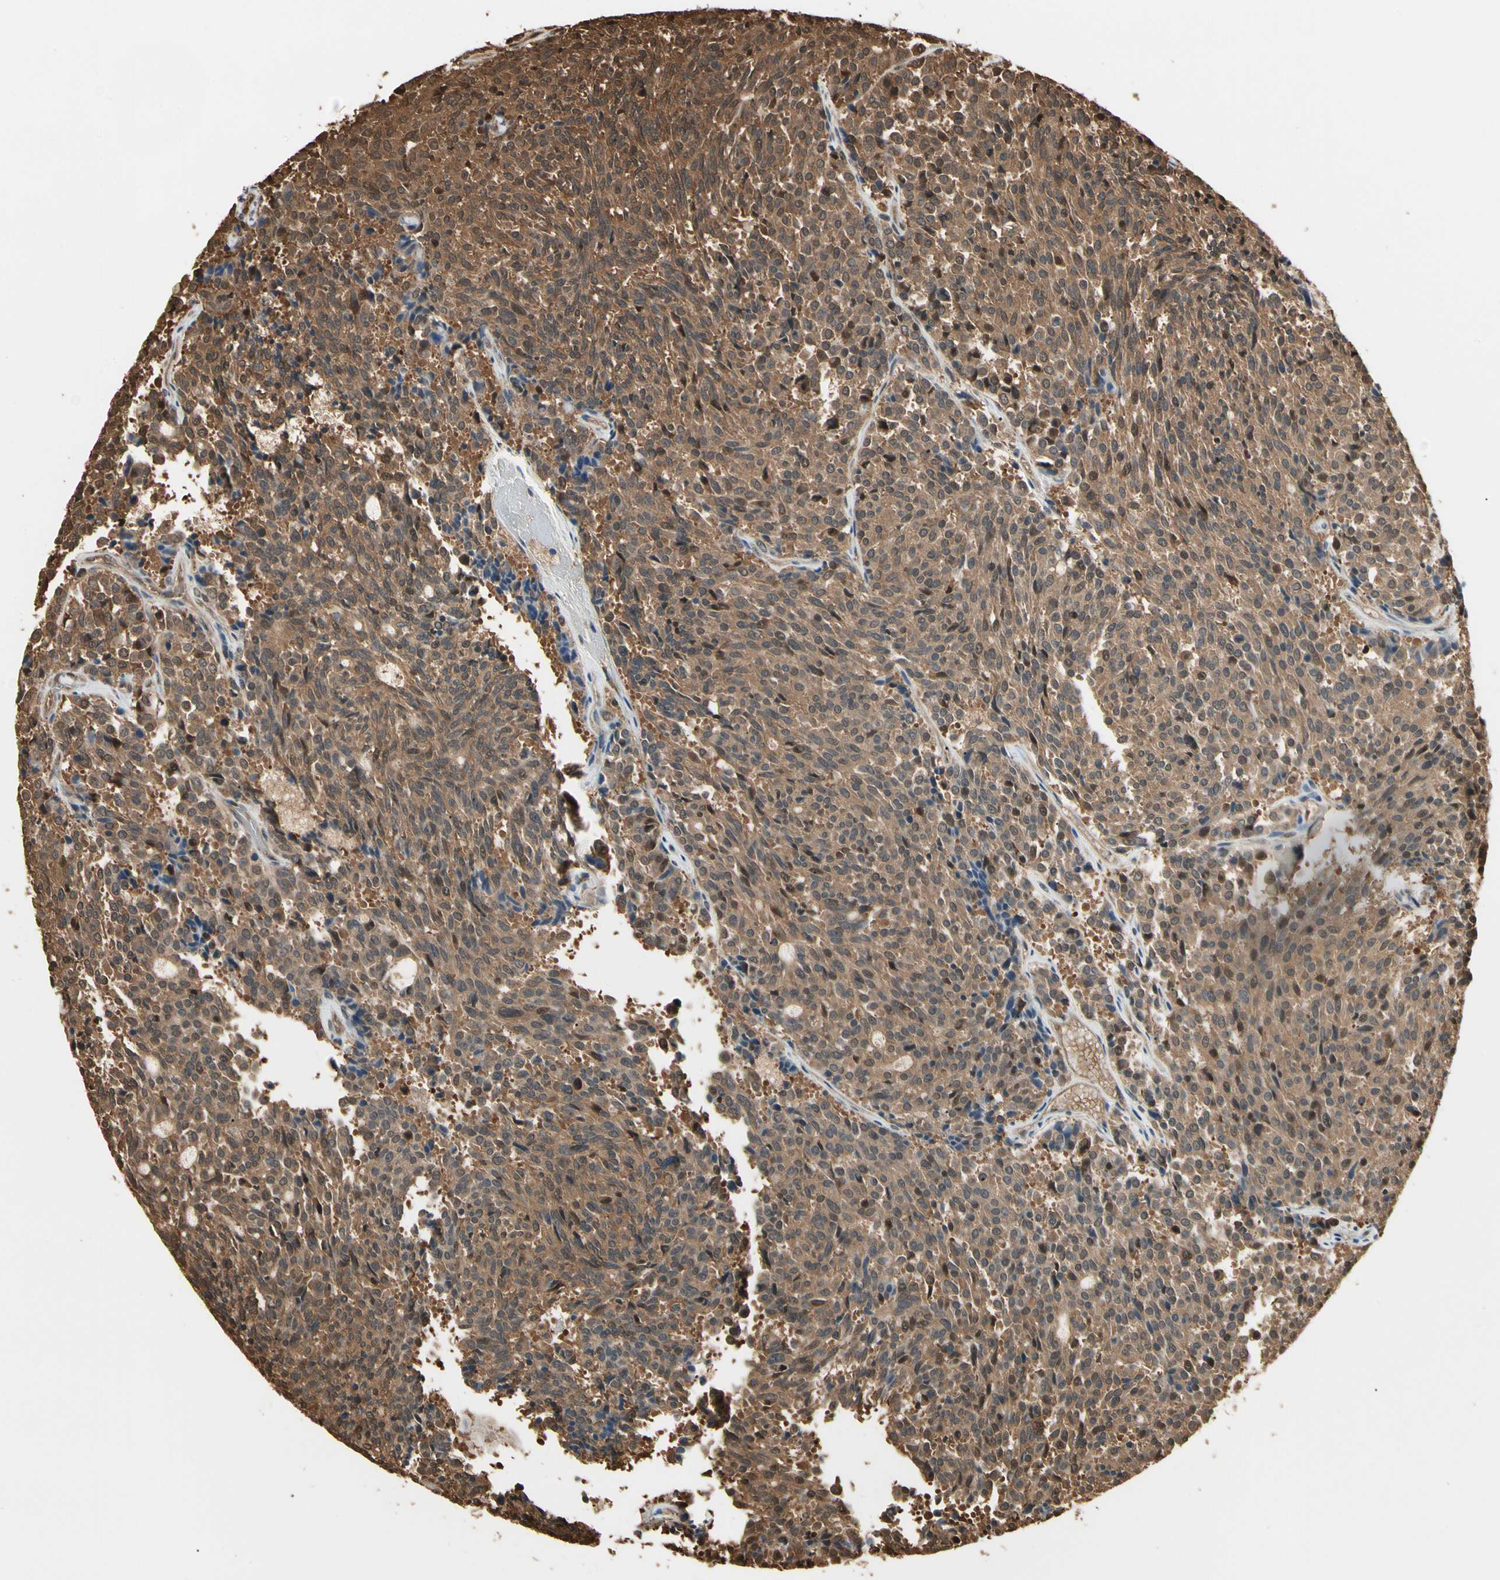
{"staining": {"intensity": "strong", "quantity": ">75%", "location": "cytoplasmic/membranous,nuclear"}, "tissue": "carcinoid", "cell_type": "Tumor cells", "image_type": "cancer", "snomed": [{"axis": "morphology", "description": "Carcinoid, malignant, NOS"}, {"axis": "topography", "description": "Pancreas"}], "caption": "Carcinoid (malignant) stained with a brown dye displays strong cytoplasmic/membranous and nuclear positive staining in about >75% of tumor cells.", "gene": "YWHAE", "patient": {"sex": "female", "age": 54}}